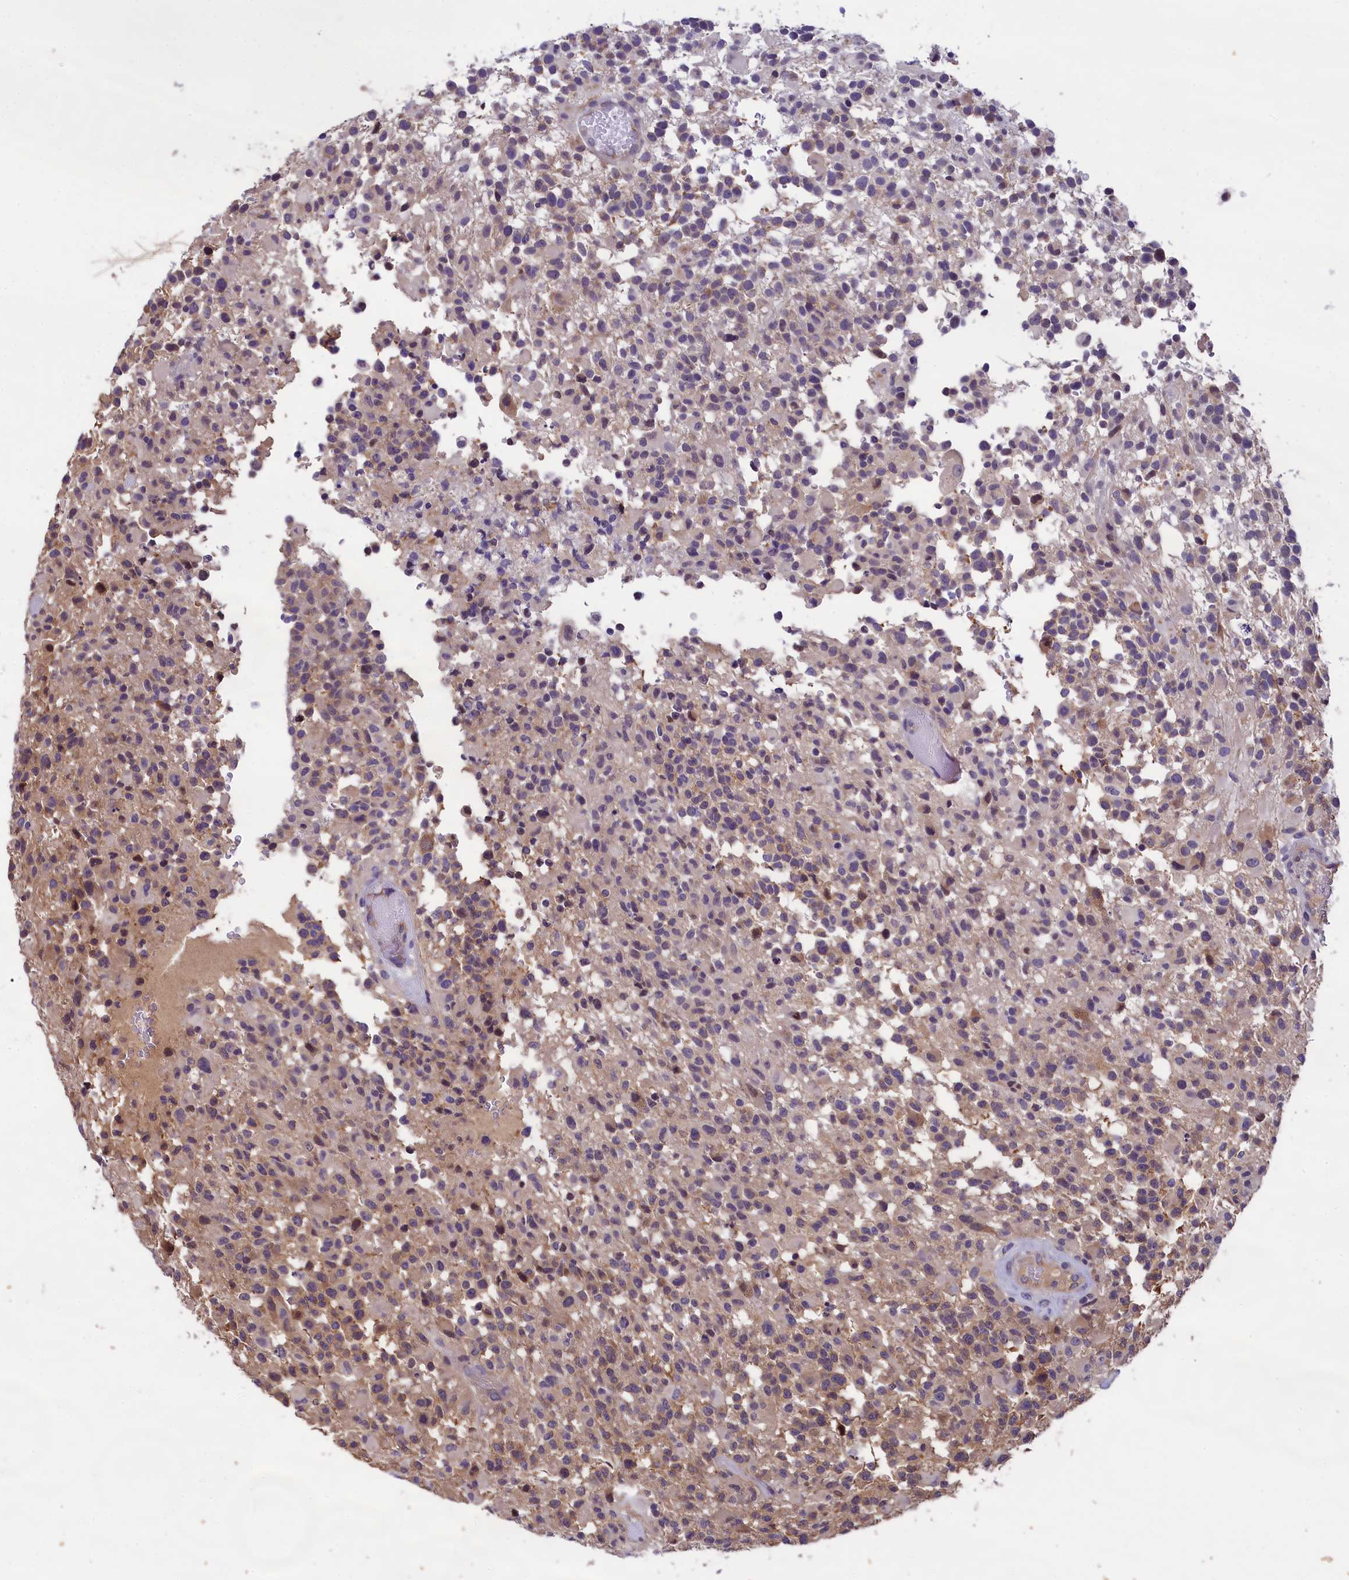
{"staining": {"intensity": "weak", "quantity": "25%-75%", "location": "cytoplasmic/membranous"}, "tissue": "glioma", "cell_type": "Tumor cells", "image_type": "cancer", "snomed": [{"axis": "morphology", "description": "Glioma, malignant, High grade"}, {"axis": "morphology", "description": "Glioblastoma, NOS"}, {"axis": "topography", "description": "Brain"}], "caption": "Glioma stained for a protein displays weak cytoplasmic/membranous positivity in tumor cells.", "gene": "ABCC8", "patient": {"sex": "male", "age": 60}}